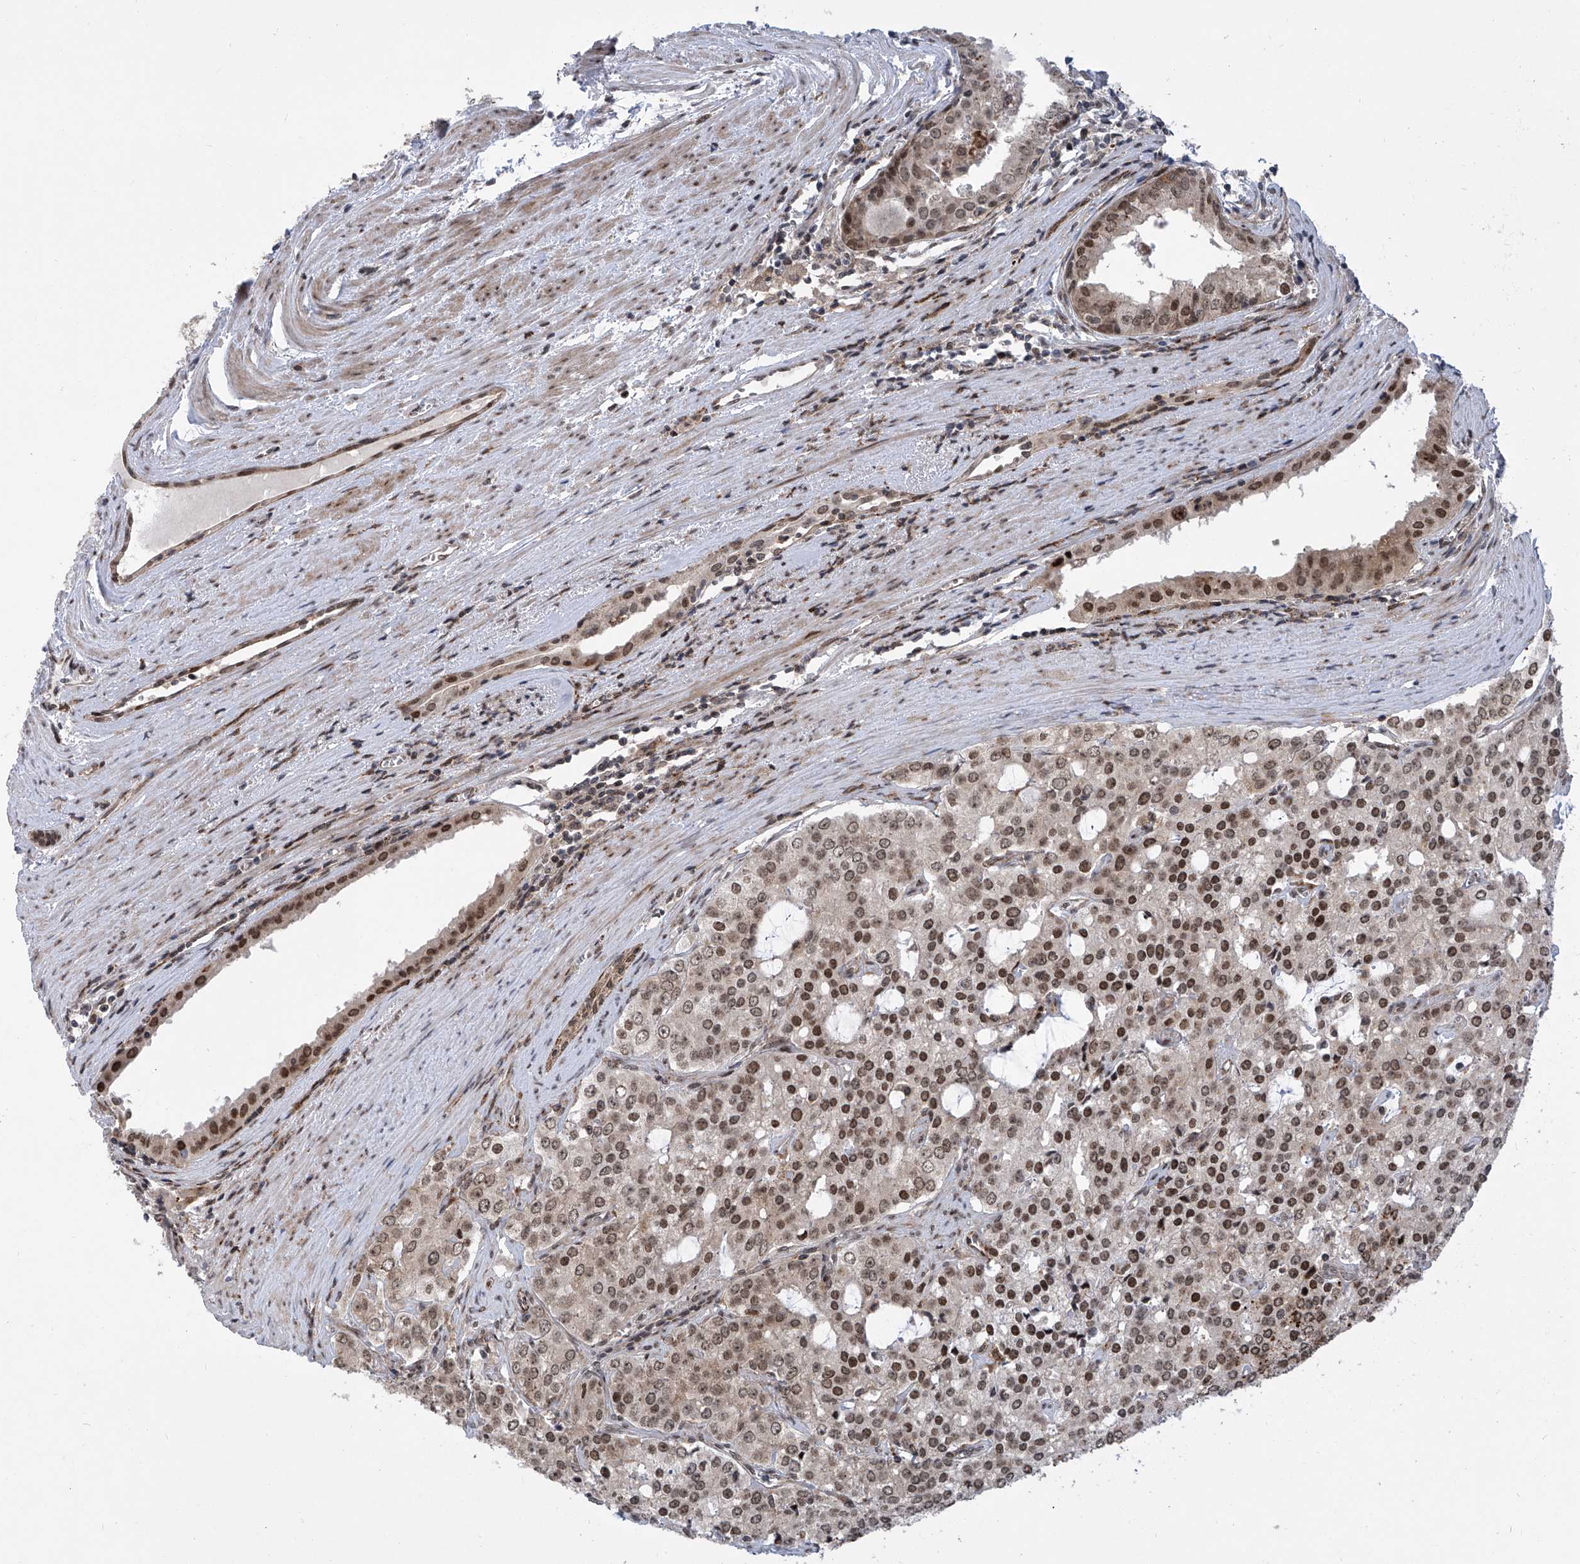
{"staining": {"intensity": "moderate", "quantity": ">75%", "location": "nuclear"}, "tissue": "prostate cancer", "cell_type": "Tumor cells", "image_type": "cancer", "snomed": [{"axis": "morphology", "description": "Adenocarcinoma, High grade"}, {"axis": "topography", "description": "Prostate"}], "caption": "Protein expression analysis of adenocarcinoma (high-grade) (prostate) demonstrates moderate nuclear positivity in about >75% of tumor cells.", "gene": "CEP290", "patient": {"sex": "male", "age": 68}}